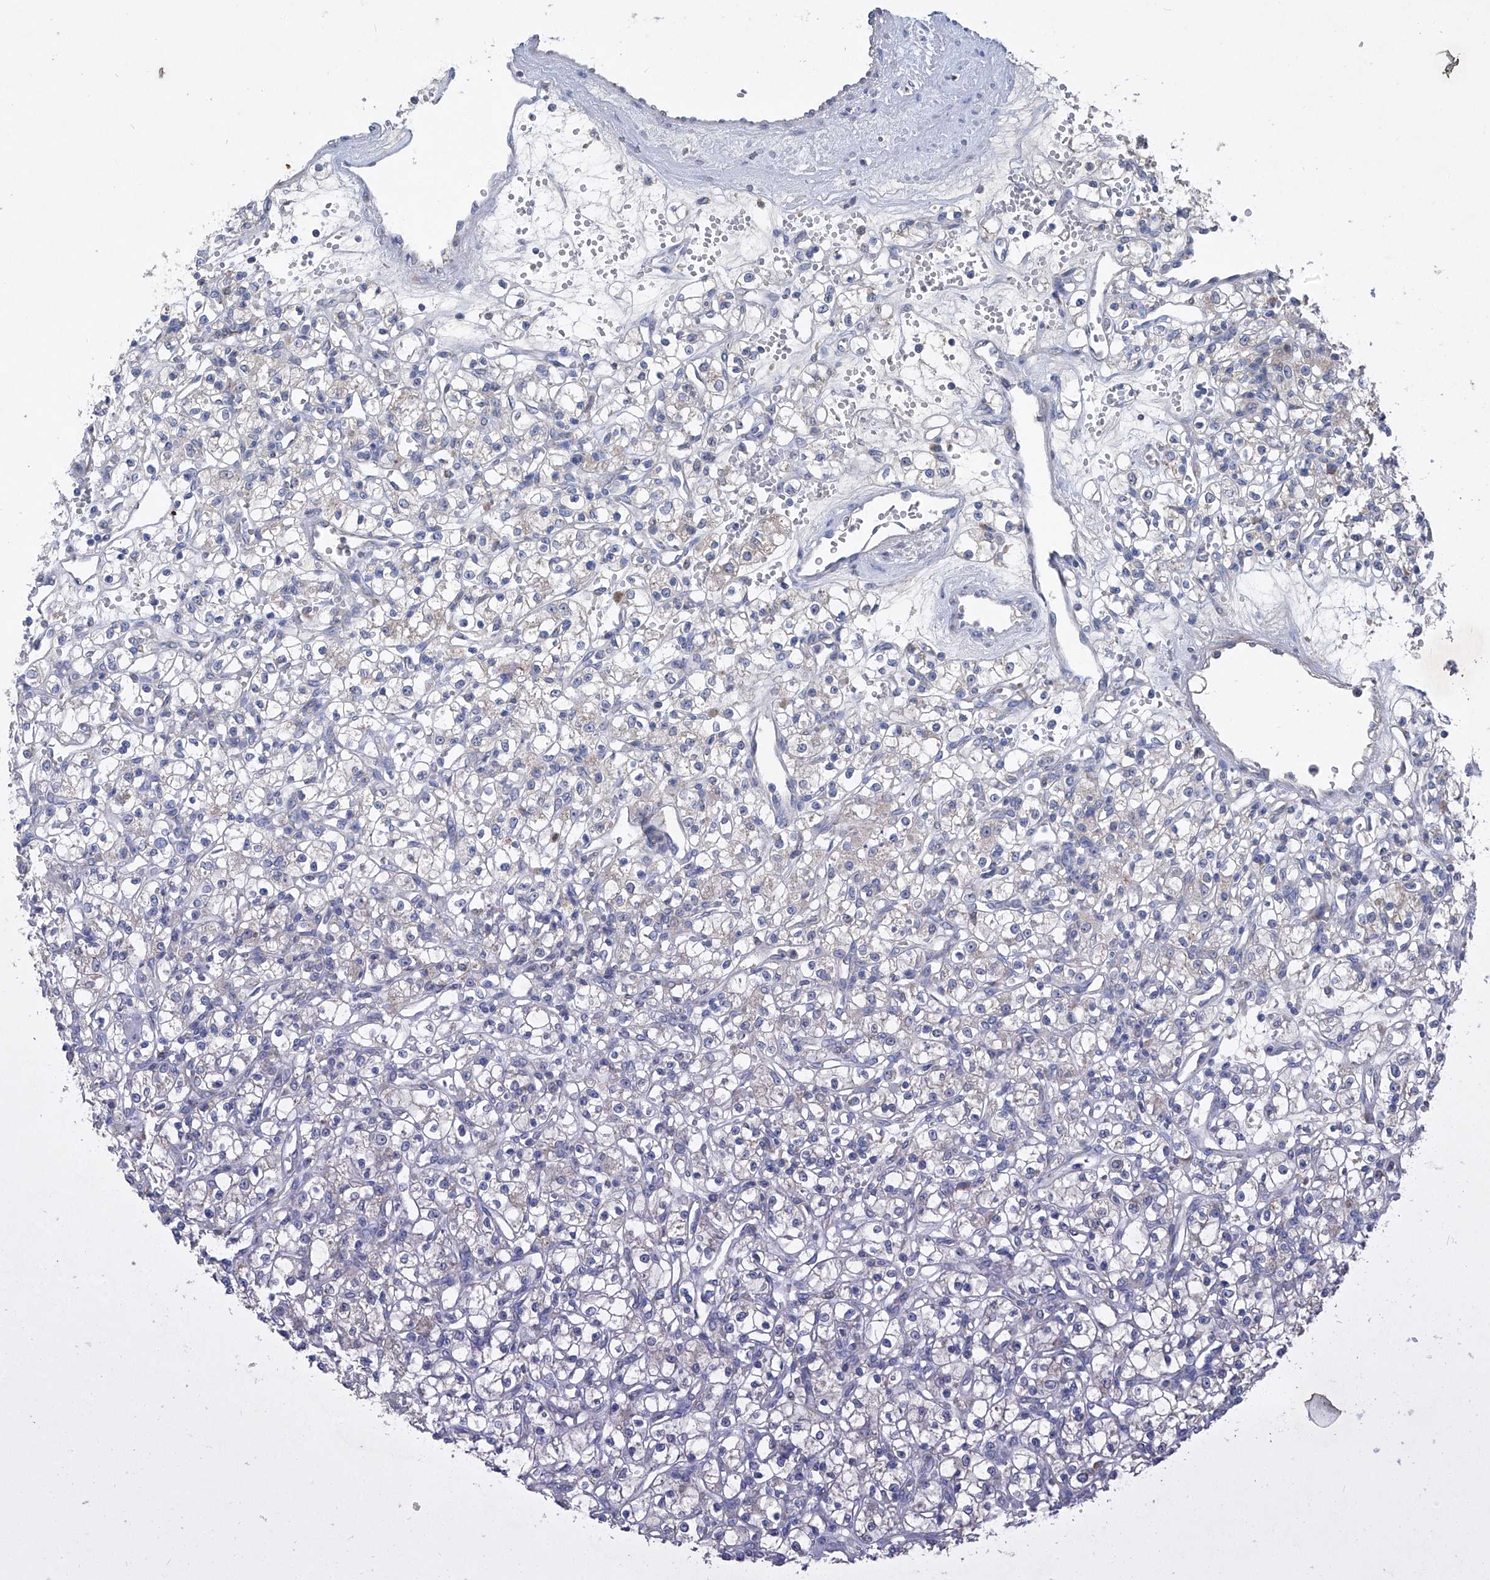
{"staining": {"intensity": "negative", "quantity": "none", "location": "none"}, "tissue": "renal cancer", "cell_type": "Tumor cells", "image_type": "cancer", "snomed": [{"axis": "morphology", "description": "Adenocarcinoma, NOS"}, {"axis": "topography", "description": "Kidney"}], "caption": "High power microscopy photomicrograph of an immunohistochemistry micrograph of adenocarcinoma (renal), revealing no significant positivity in tumor cells.", "gene": "PCSK5", "patient": {"sex": "female", "age": 59}}